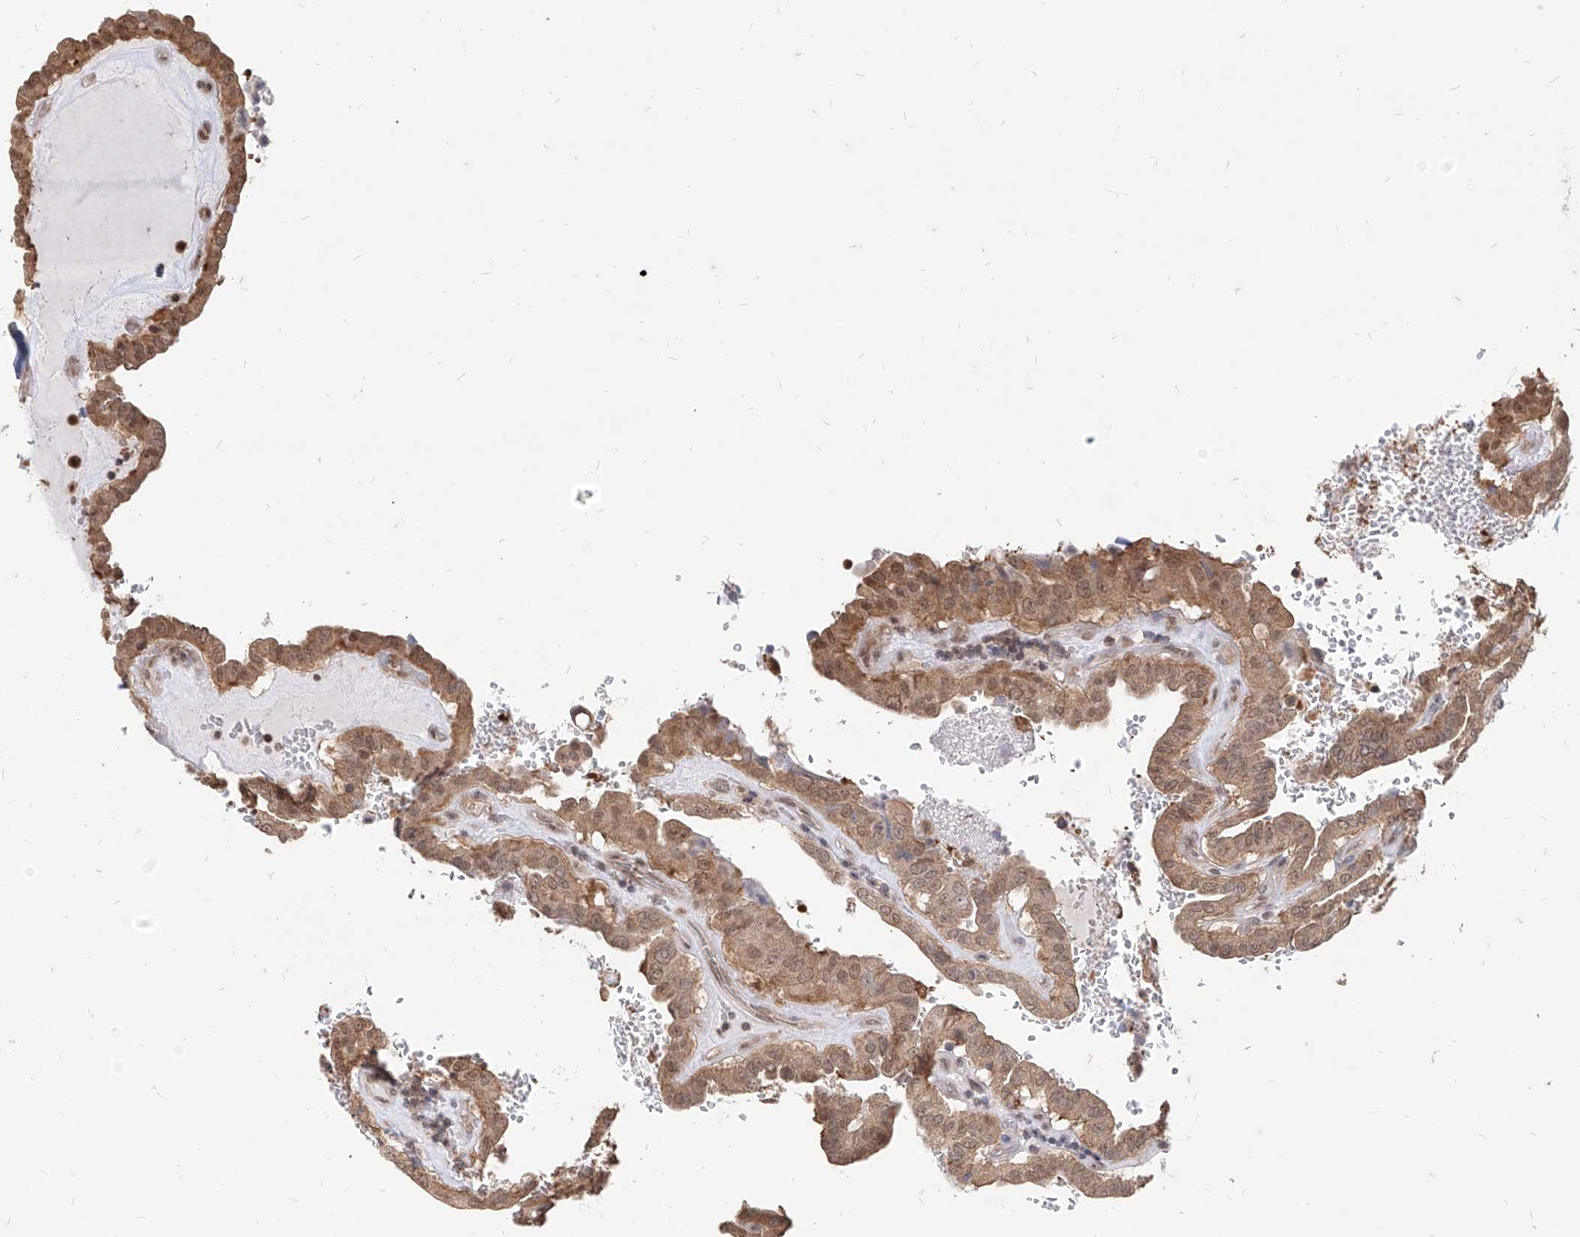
{"staining": {"intensity": "moderate", "quantity": ">75%", "location": "cytoplasmic/membranous,nuclear"}, "tissue": "thyroid cancer", "cell_type": "Tumor cells", "image_type": "cancer", "snomed": [{"axis": "morphology", "description": "Papillary adenocarcinoma, NOS"}, {"axis": "topography", "description": "Thyroid gland"}], "caption": "Immunohistochemical staining of human papillary adenocarcinoma (thyroid) exhibits medium levels of moderate cytoplasmic/membranous and nuclear protein staining in approximately >75% of tumor cells.", "gene": "C8orf82", "patient": {"sex": "male", "age": 77}}